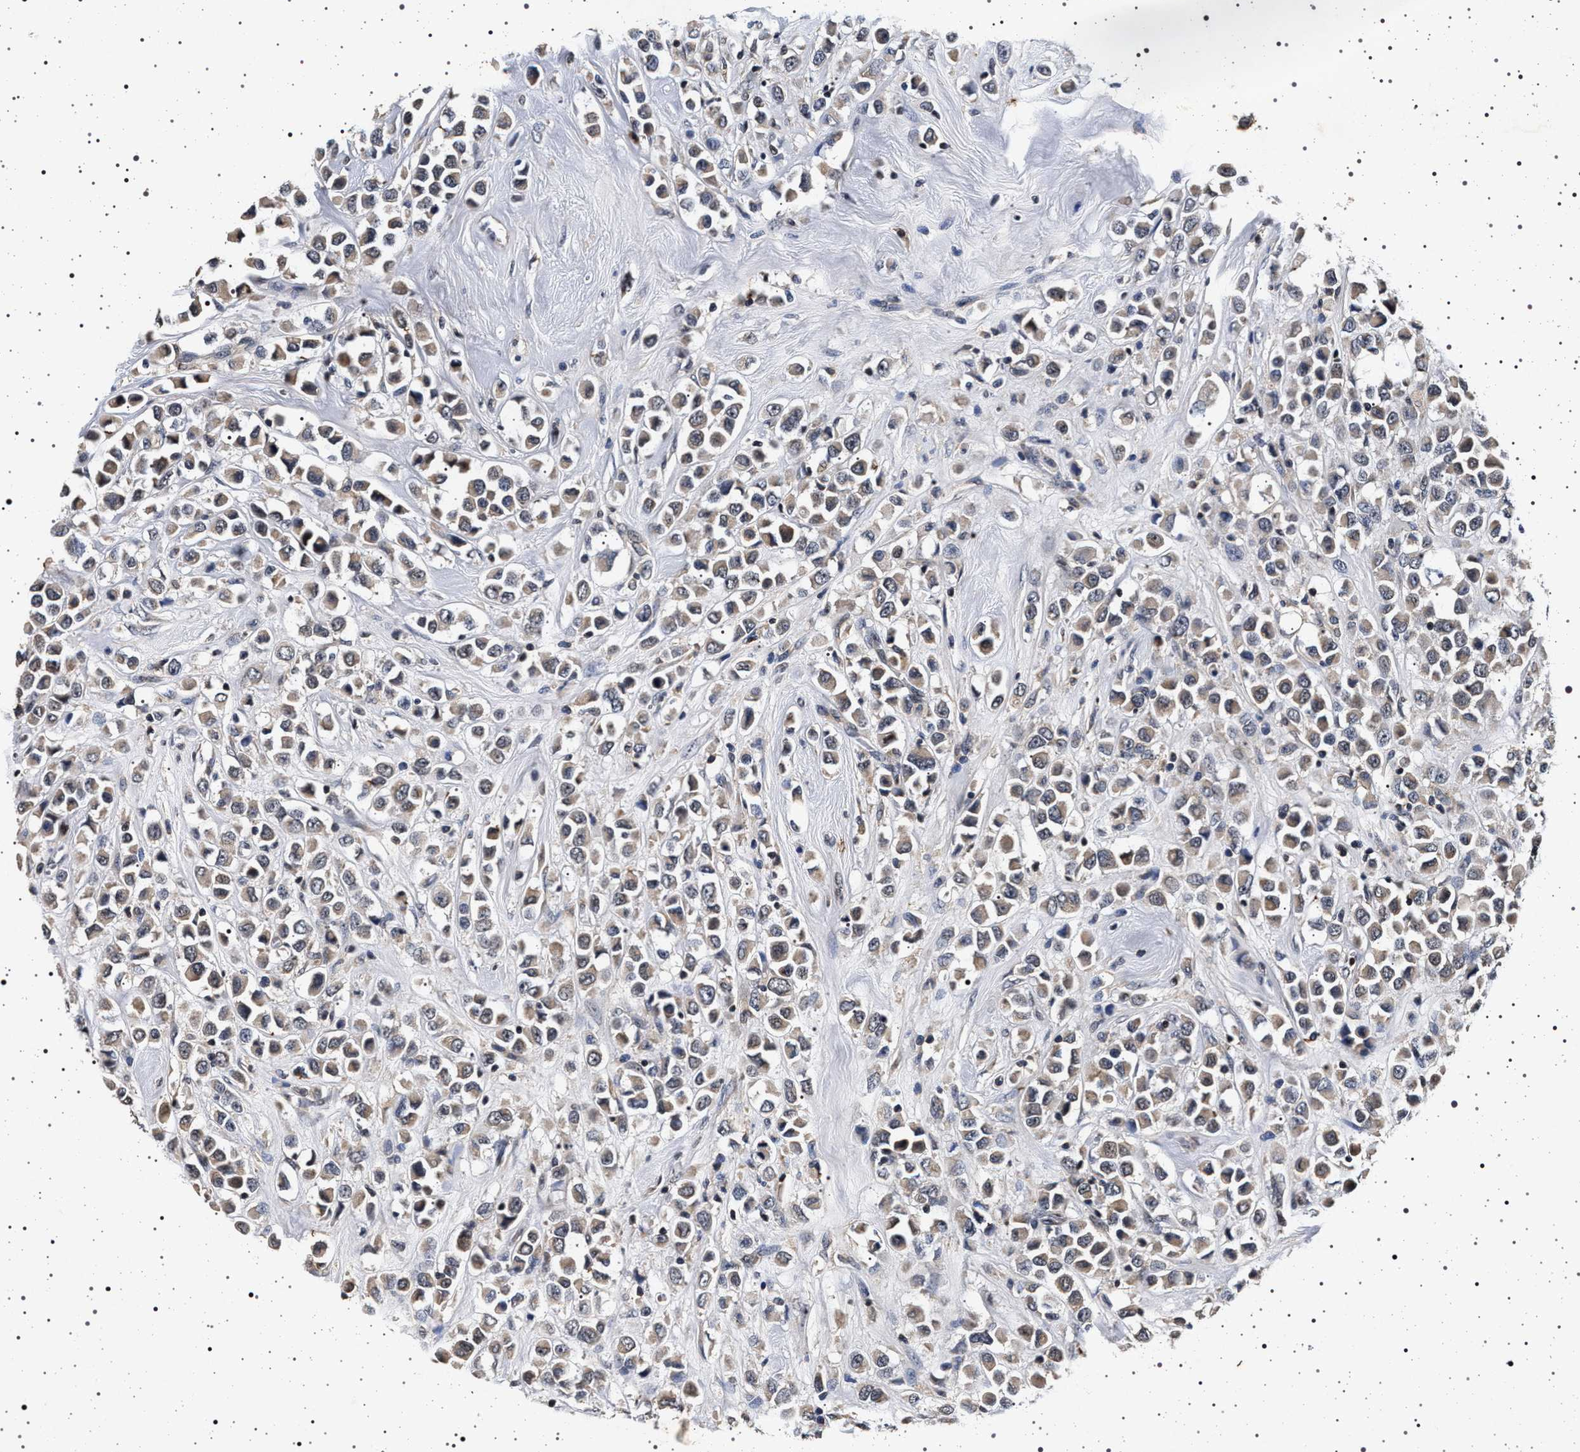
{"staining": {"intensity": "weak", "quantity": ">75%", "location": "cytoplasmic/membranous"}, "tissue": "breast cancer", "cell_type": "Tumor cells", "image_type": "cancer", "snomed": [{"axis": "morphology", "description": "Duct carcinoma"}, {"axis": "topography", "description": "Breast"}], "caption": "The immunohistochemical stain highlights weak cytoplasmic/membranous positivity in tumor cells of intraductal carcinoma (breast) tissue.", "gene": "CDKN1B", "patient": {"sex": "female", "age": 61}}